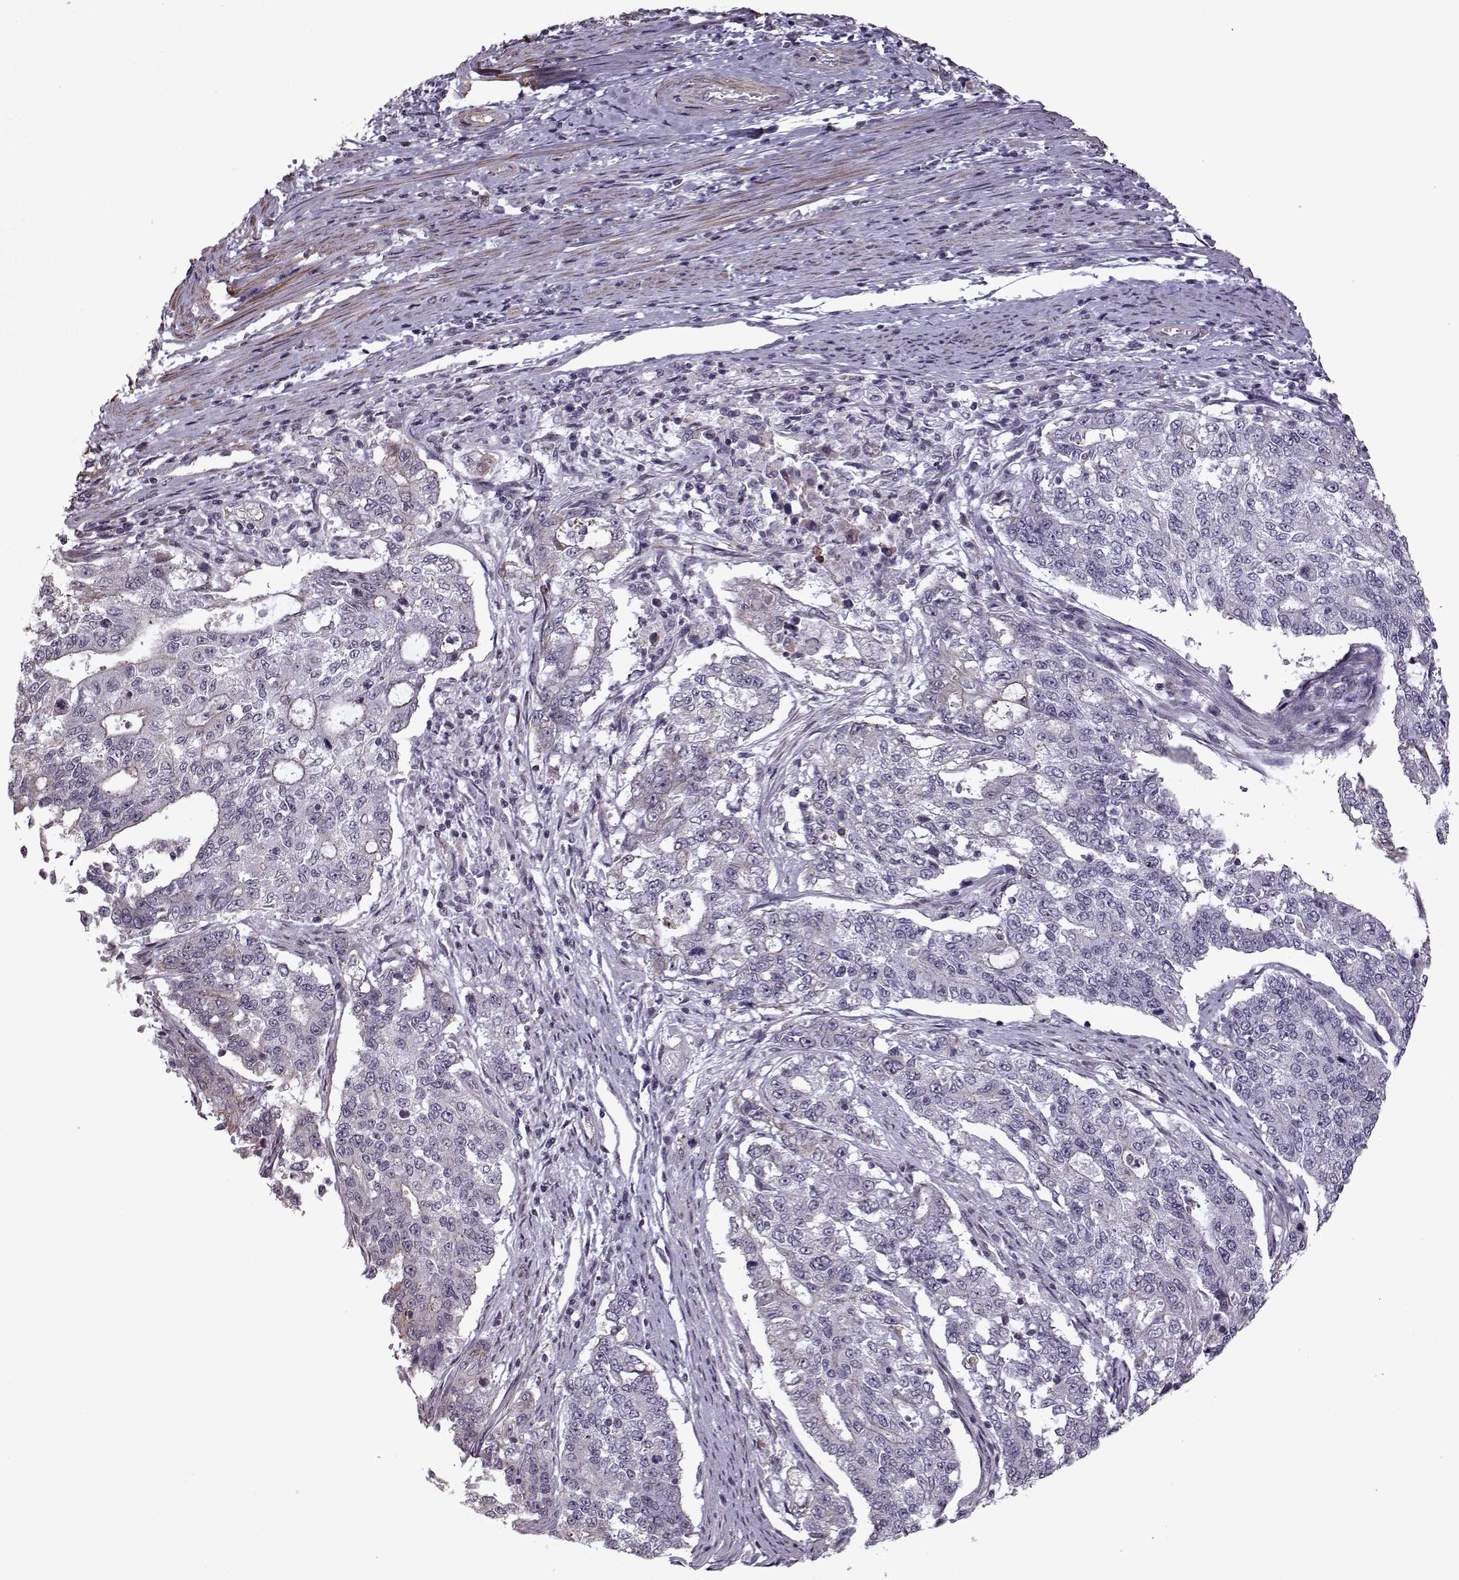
{"staining": {"intensity": "negative", "quantity": "none", "location": "none"}, "tissue": "endometrial cancer", "cell_type": "Tumor cells", "image_type": "cancer", "snomed": [{"axis": "morphology", "description": "Adenocarcinoma, NOS"}, {"axis": "topography", "description": "Uterus"}], "caption": "Adenocarcinoma (endometrial) stained for a protein using IHC displays no staining tumor cells.", "gene": "KRT9", "patient": {"sex": "female", "age": 59}}